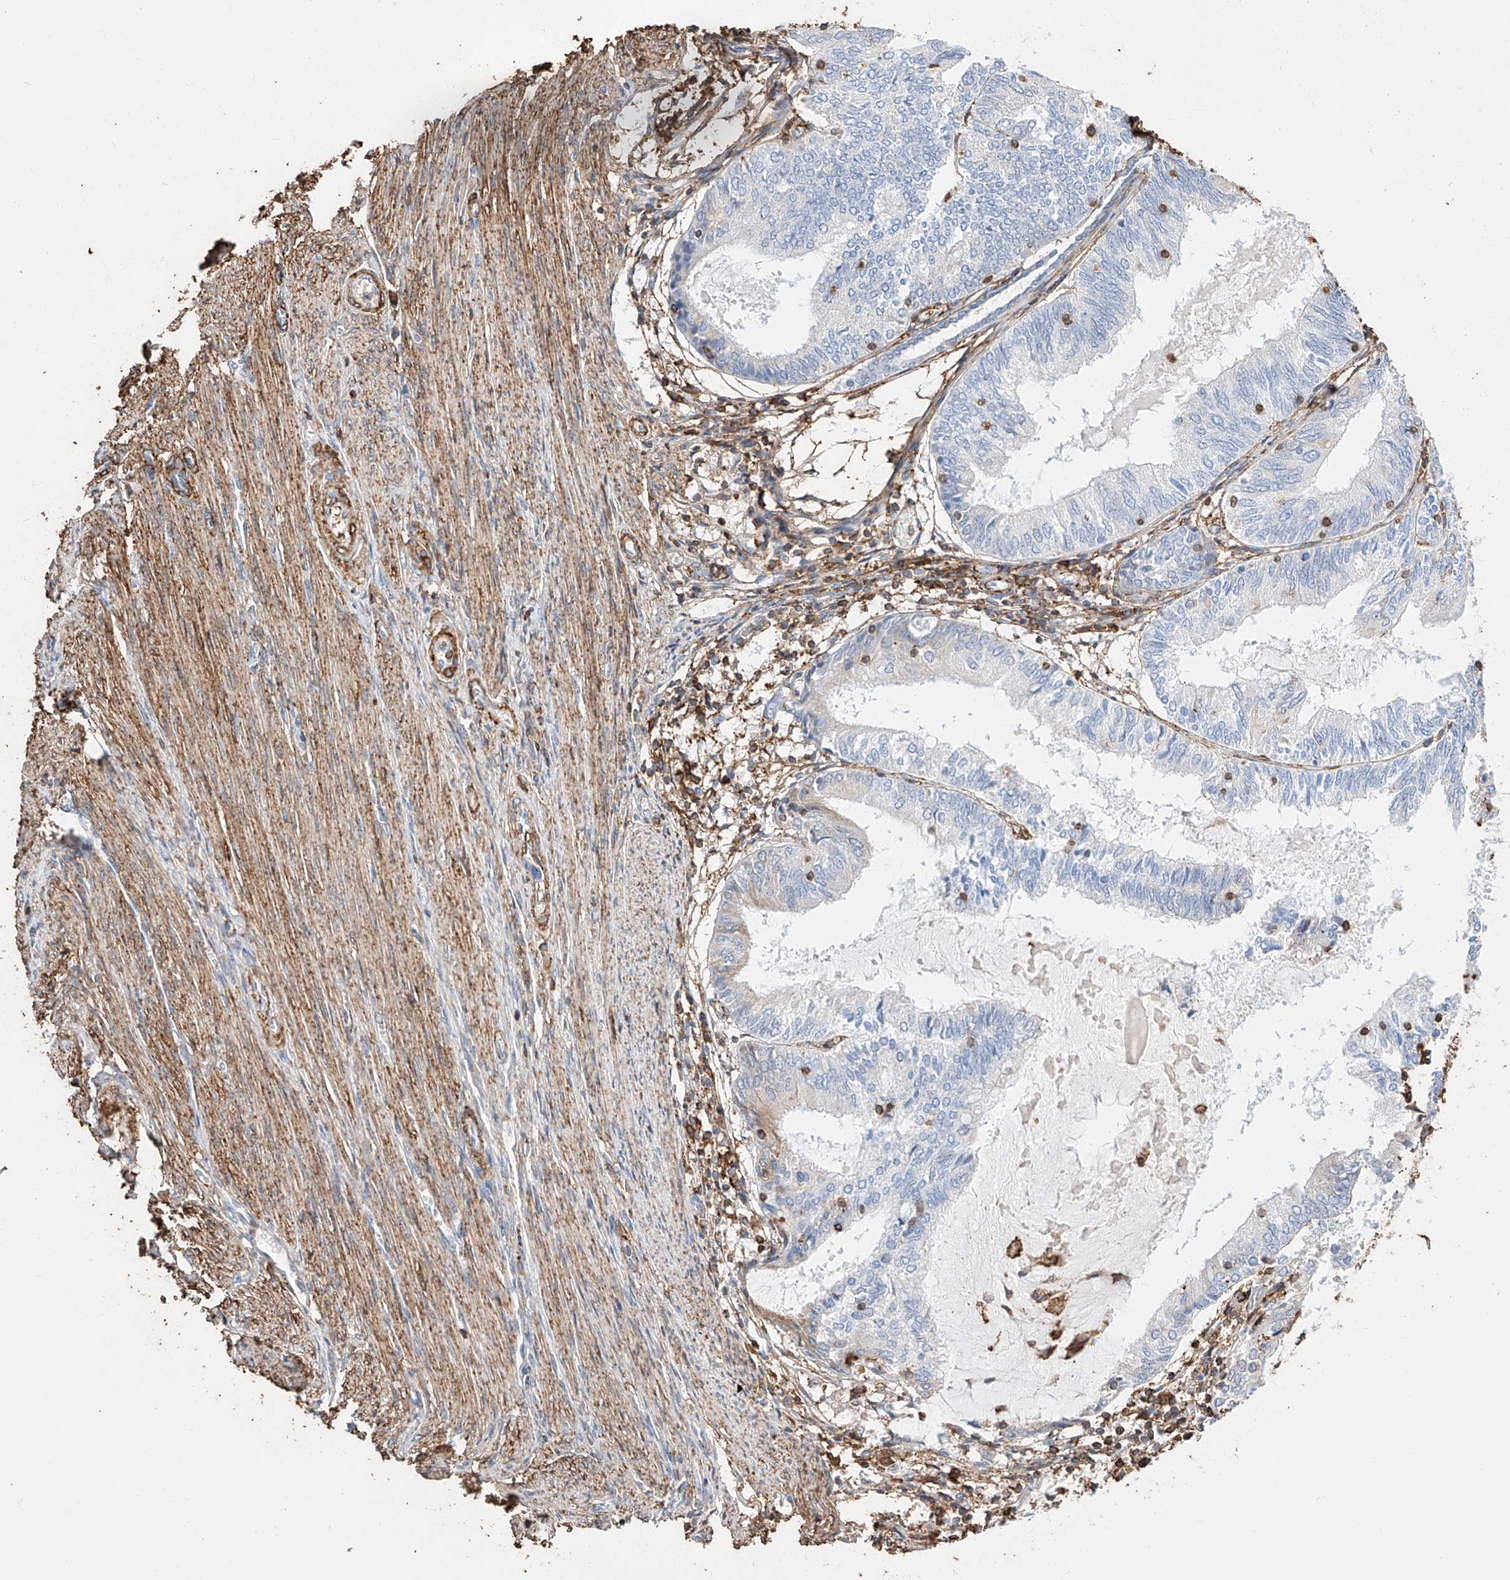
{"staining": {"intensity": "negative", "quantity": "none", "location": "none"}, "tissue": "endometrial cancer", "cell_type": "Tumor cells", "image_type": "cancer", "snomed": [{"axis": "morphology", "description": "Adenocarcinoma, NOS"}, {"axis": "topography", "description": "Endometrium"}], "caption": "Protein analysis of endometrial cancer displays no significant staining in tumor cells. (DAB (3,3'-diaminobenzidine) immunohistochemistry visualized using brightfield microscopy, high magnification).", "gene": "WFS1", "patient": {"sex": "female", "age": 81}}